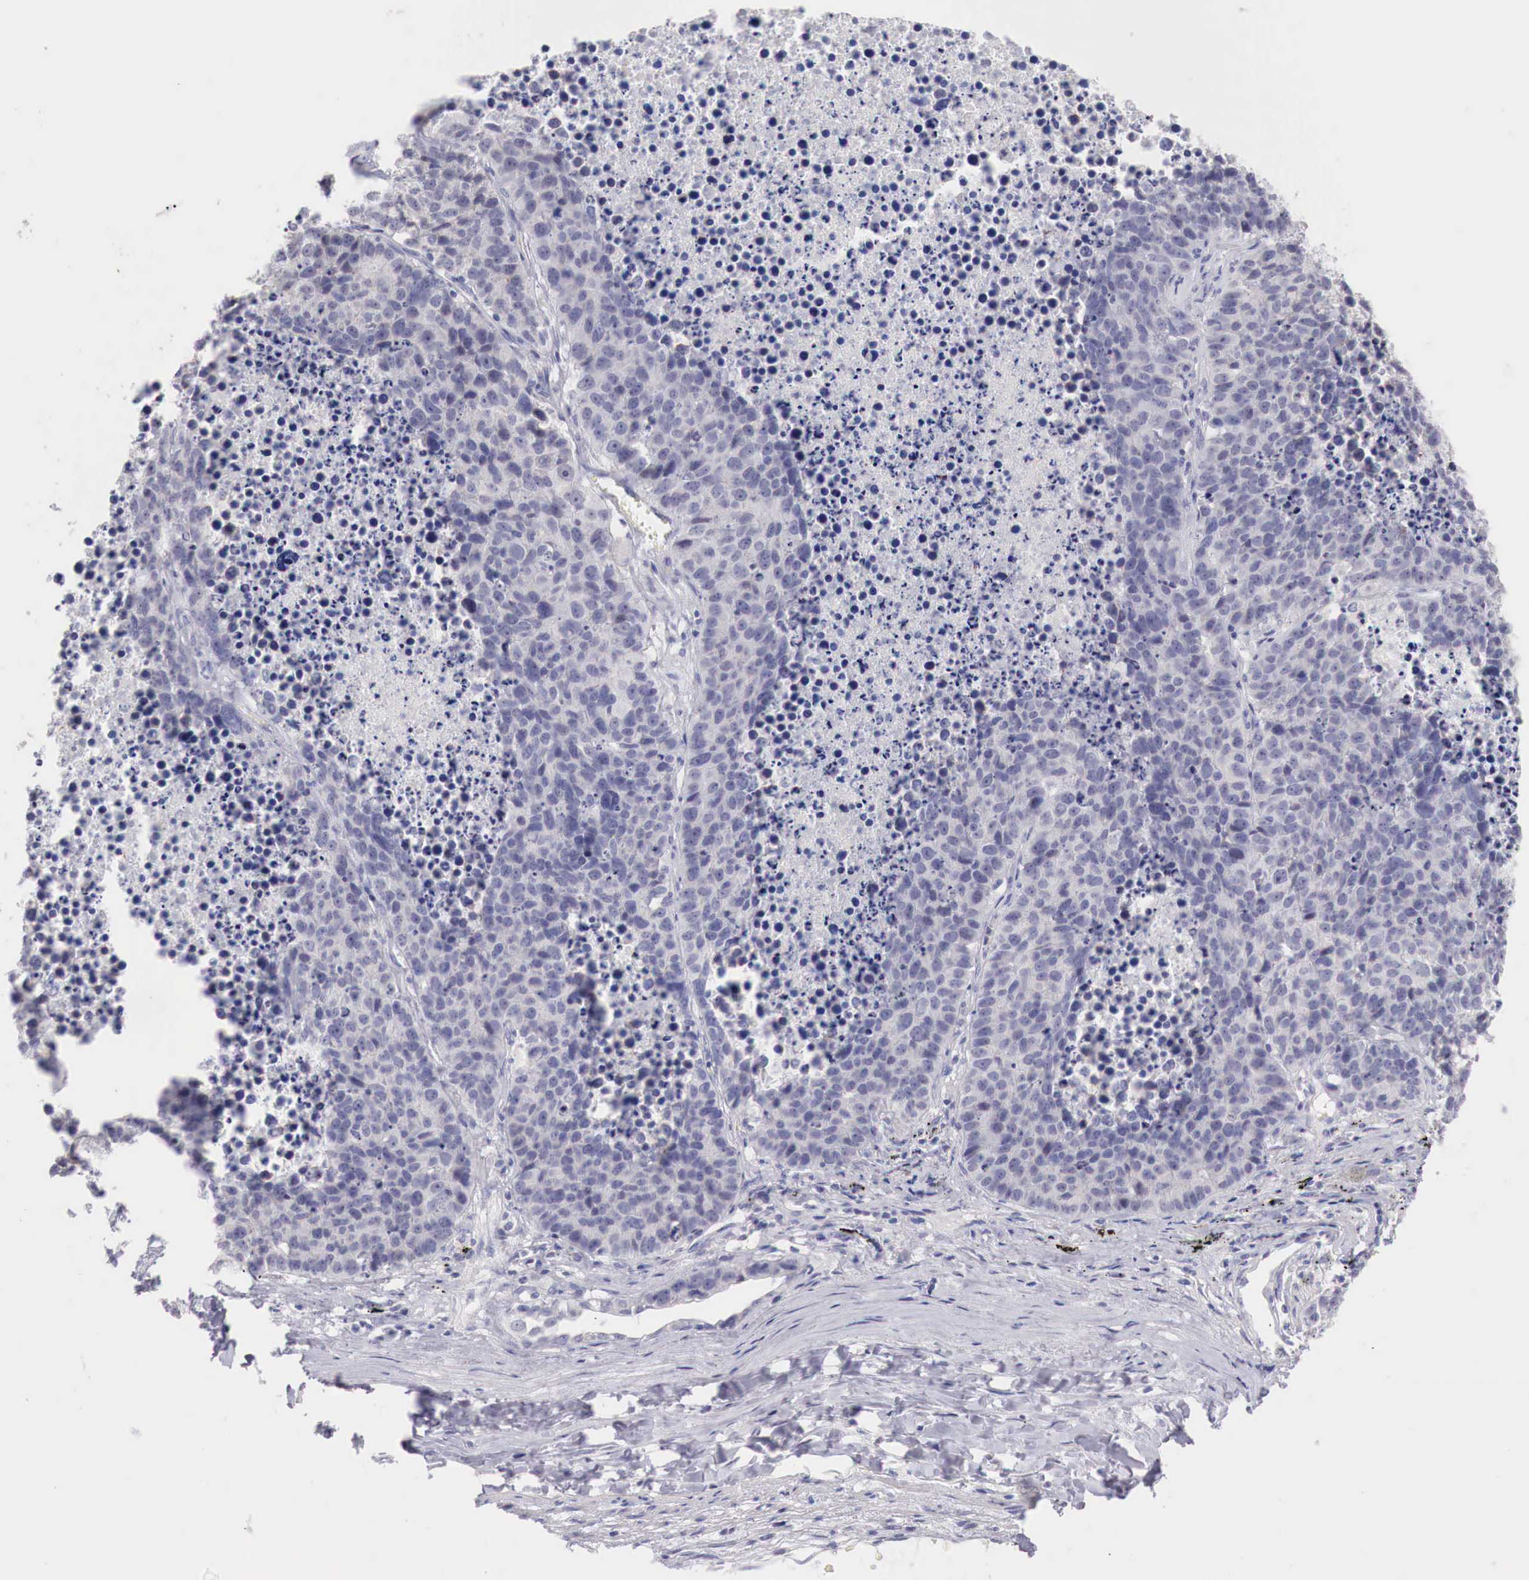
{"staining": {"intensity": "negative", "quantity": "none", "location": "none"}, "tissue": "lung cancer", "cell_type": "Tumor cells", "image_type": "cancer", "snomed": [{"axis": "morphology", "description": "Carcinoid, malignant, NOS"}, {"axis": "topography", "description": "Lung"}], "caption": "IHC micrograph of neoplastic tissue: human lung carcinoid (malignant) stained with DAB (3,3'-diaminobenzidine) displays no significant protein positivity in tumor cells.", "gene": "TRIM13", "patient": {"sex": "male", "age": 60}}